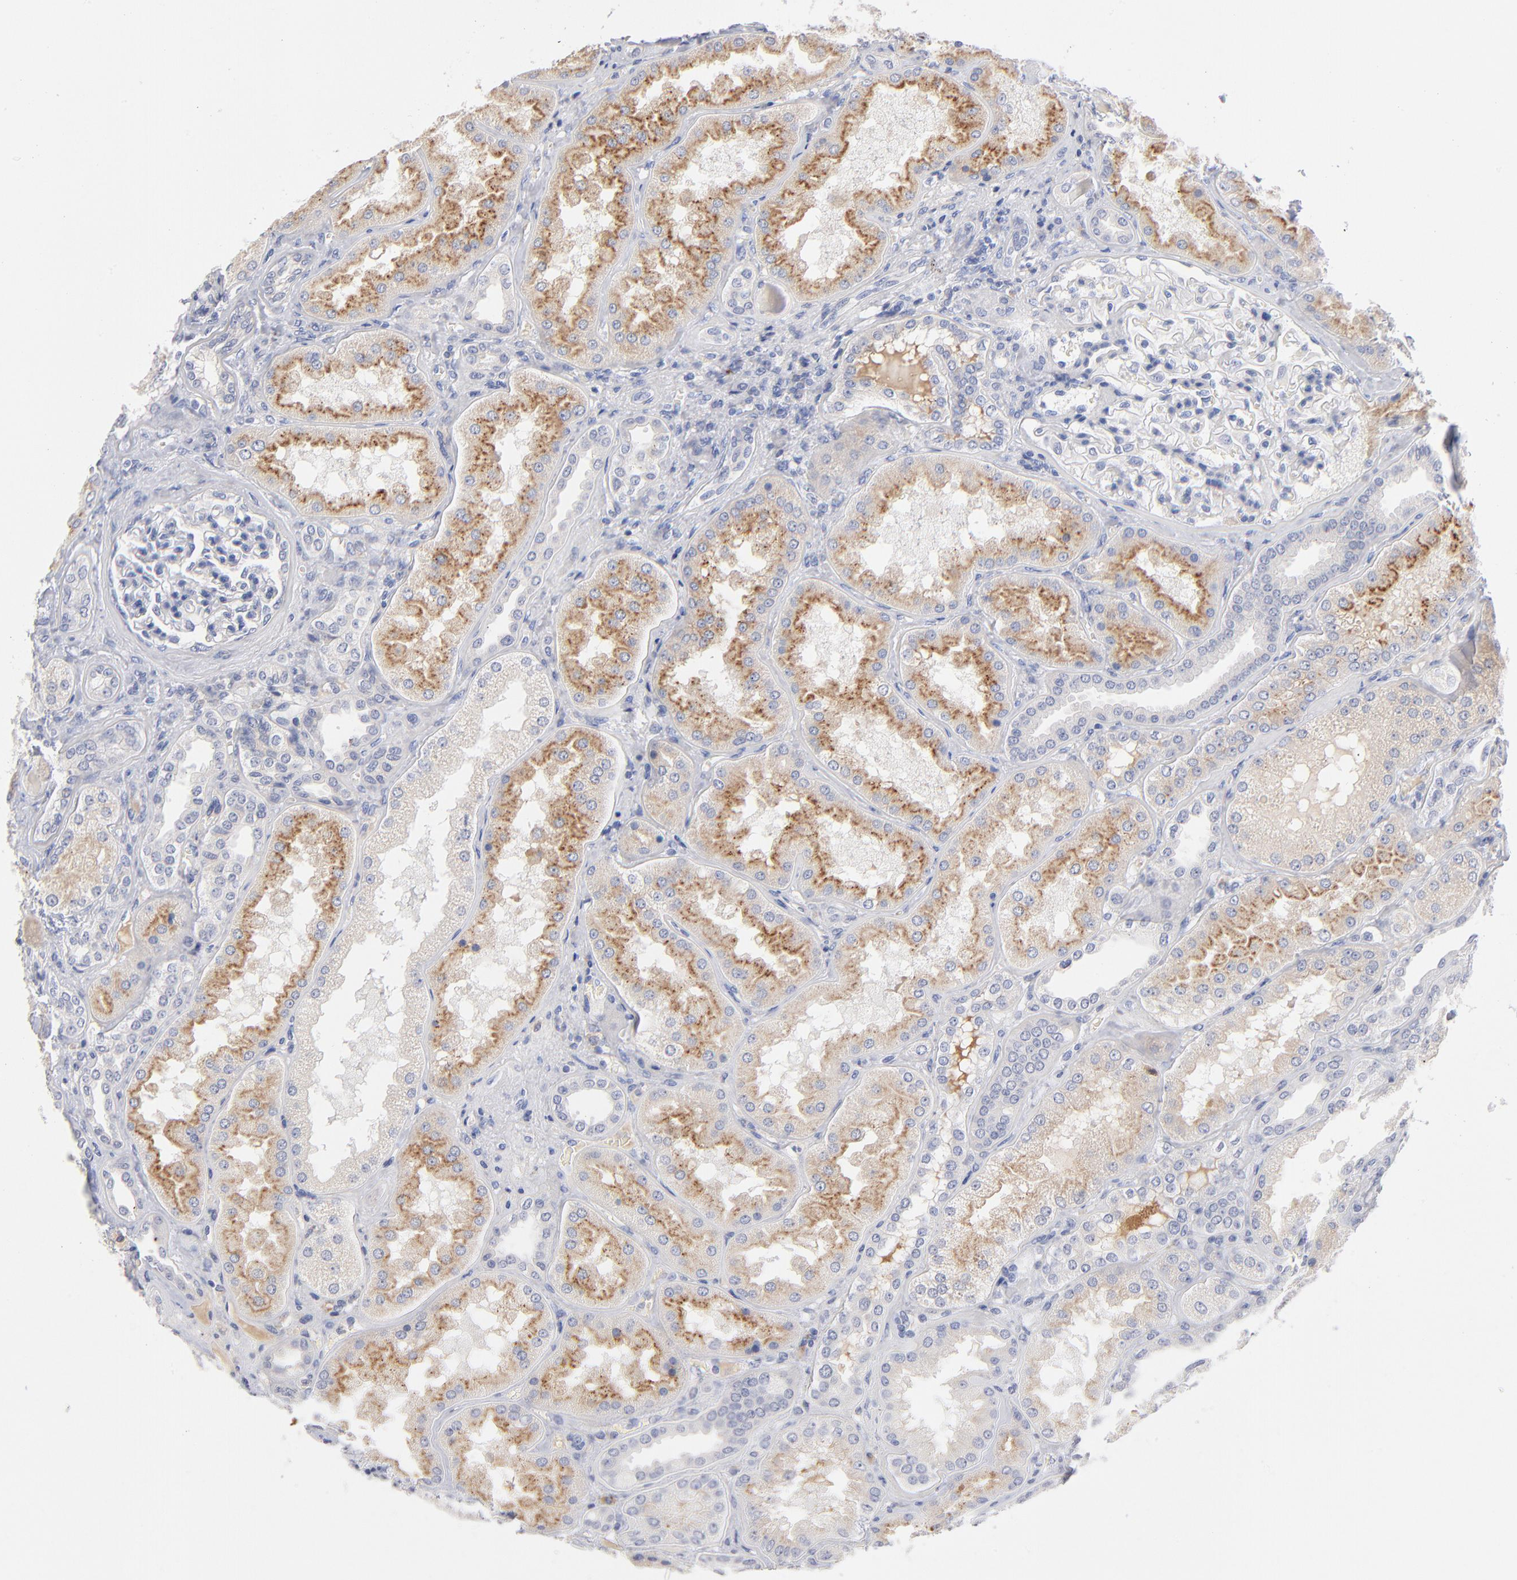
{"staining": {"intensity": "negative", "quantity": "none", "location": "none"}, "tissue": "kidney", "cell_type": "Cells in glomeruli", "image_type": "normal", "snomed": [{"axis": "morphology", "description": "Normal tissue, NOS"}, {"axis": "topography", "description": "Kidney"}], "caption": "DAB (3,3'-diaminobenzidine) immunohistochemical staining of benign human kidney demonstrates no significant positivity in cells in glomeruli.", "gene": "F12", "patient": {"sex": "female", "age": 56}}